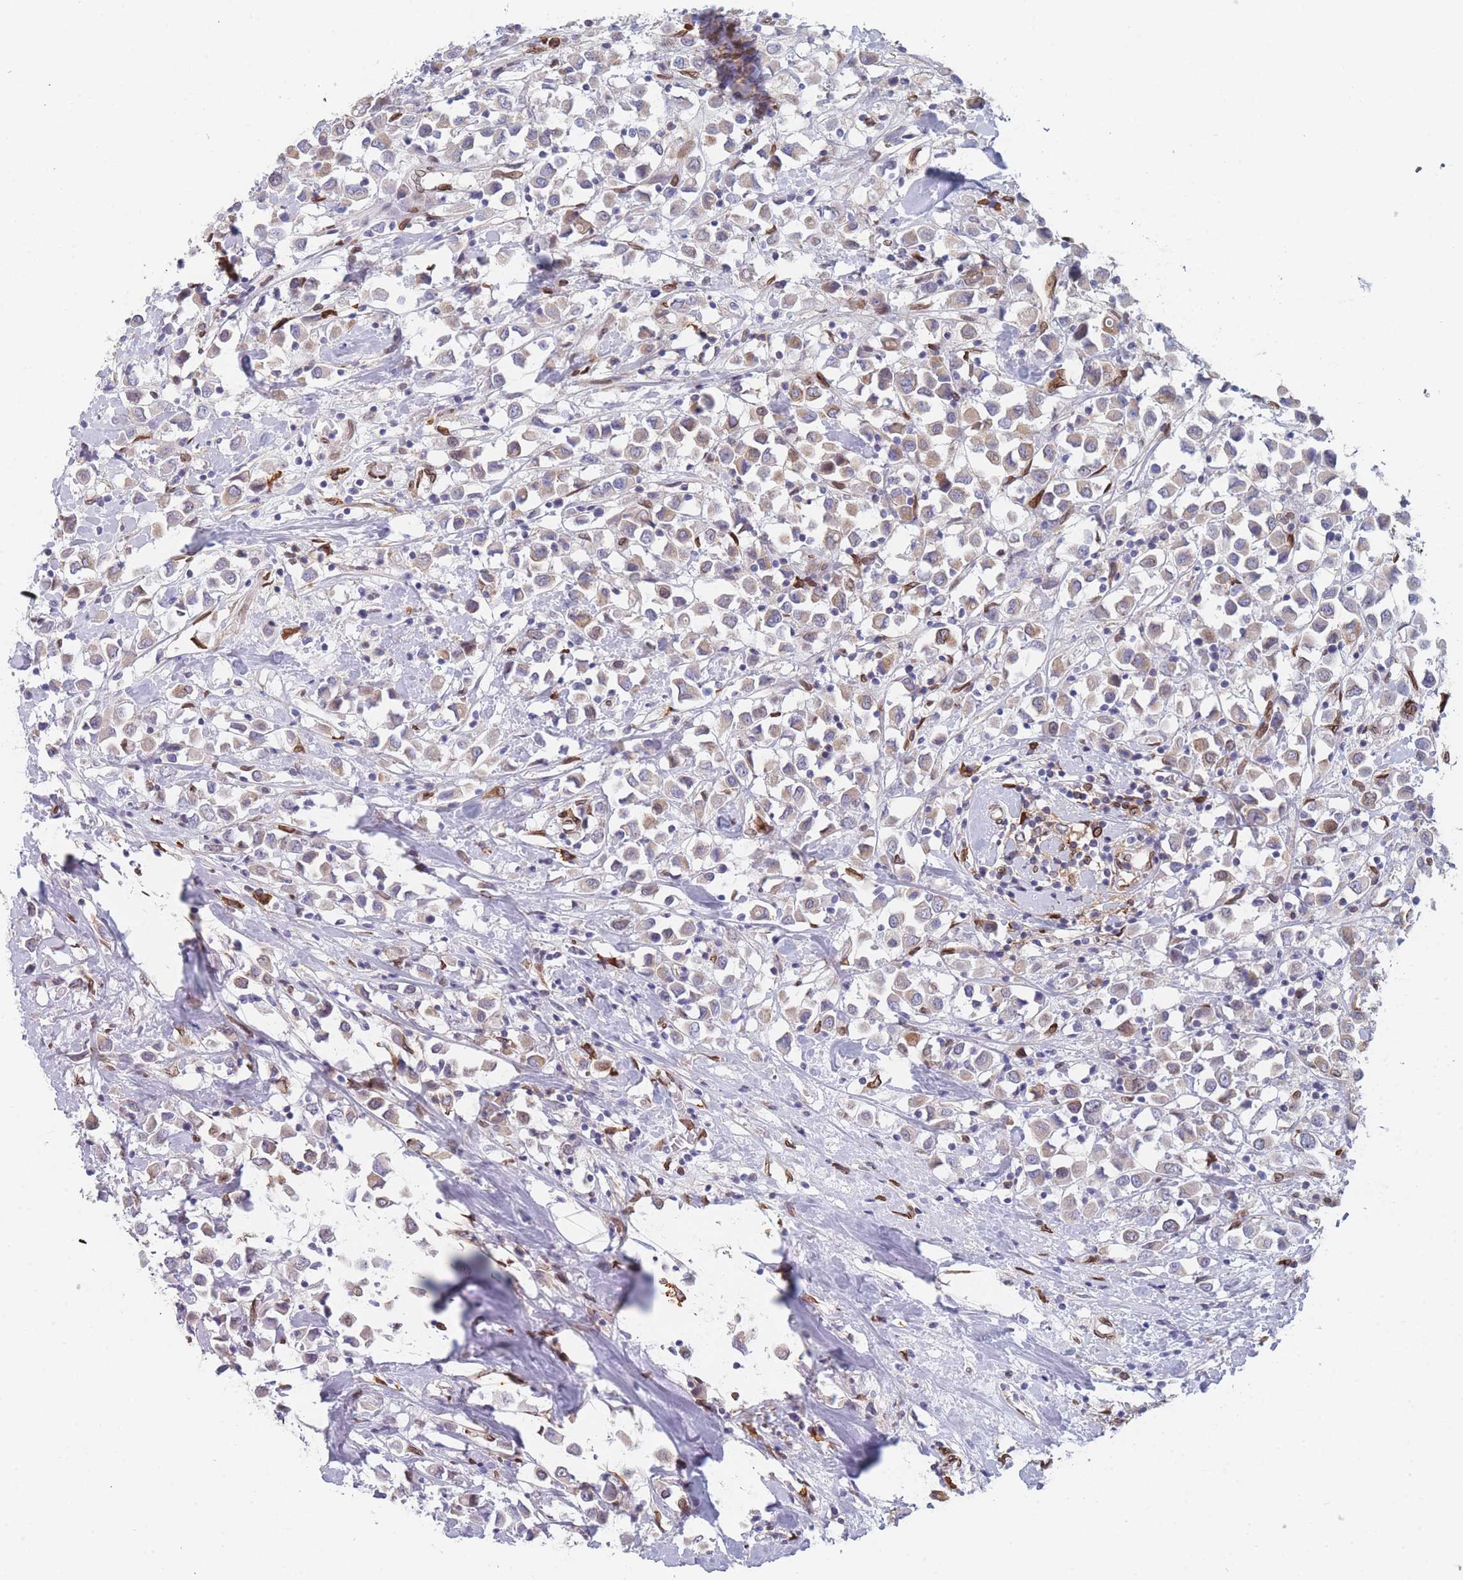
{"staining": {"intensity": "weak", "quantity": "25%-75%", "location": "cytoplasmic/membranous"}, "tissue": "breast cancer", "cell_type": "Tumor cells", "image_type": "cancer", "snomed": [{"axis": "morphology", "description": "Duct carcinoma"}, {"axis": "topography", "description": "Breast"}], "caption": "A brown stain highlights weak cytoplasmic/membranous positivity of a protein in breast cancer tumor cells.", "gene": "ZBTB1", "patient": {"sex": "female", "age": 61}}